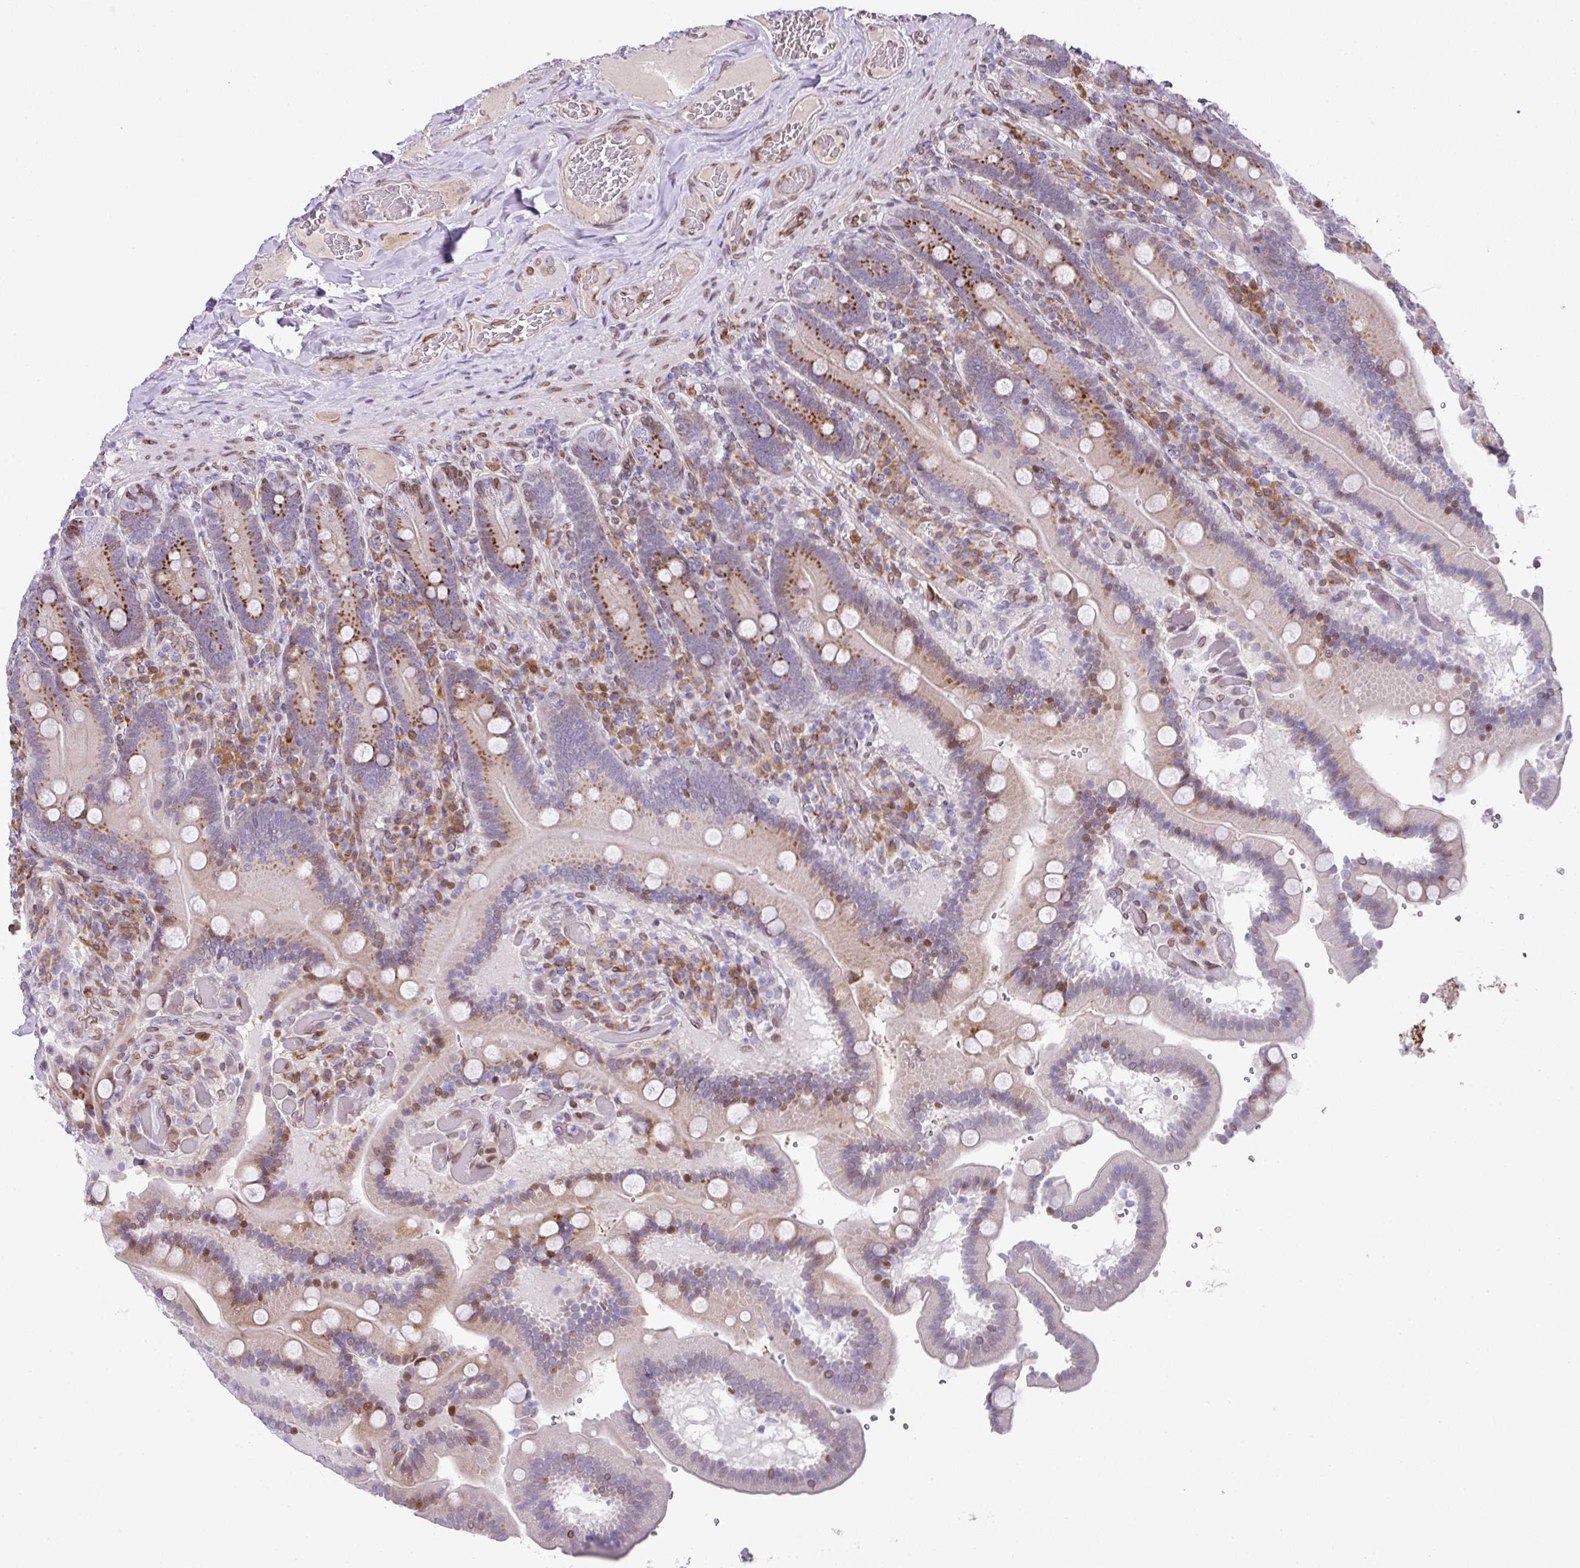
{"staining": {"intensity": "moderate", "quantity": "25%-75%", "location": "cytoplasmic/membranous,nuclear"}, "tissue": "duodenum", "cell_type": "Glandular cells", "image_type": "normal", "snomed": [{"axis": "morphology", "description": "Normal tissue, NOS"}, {"axis": "topography", "description": "Duodenum"}], "caption": "Moderate cytoplasmic/membranous,nuclear expression for a protein is present in approximately 25%-75% of glandular cells of unremarkable duodenum using immunohistochemistry.", "gene": "PLK1", "patient": {"sex": "female", "age": 62}}